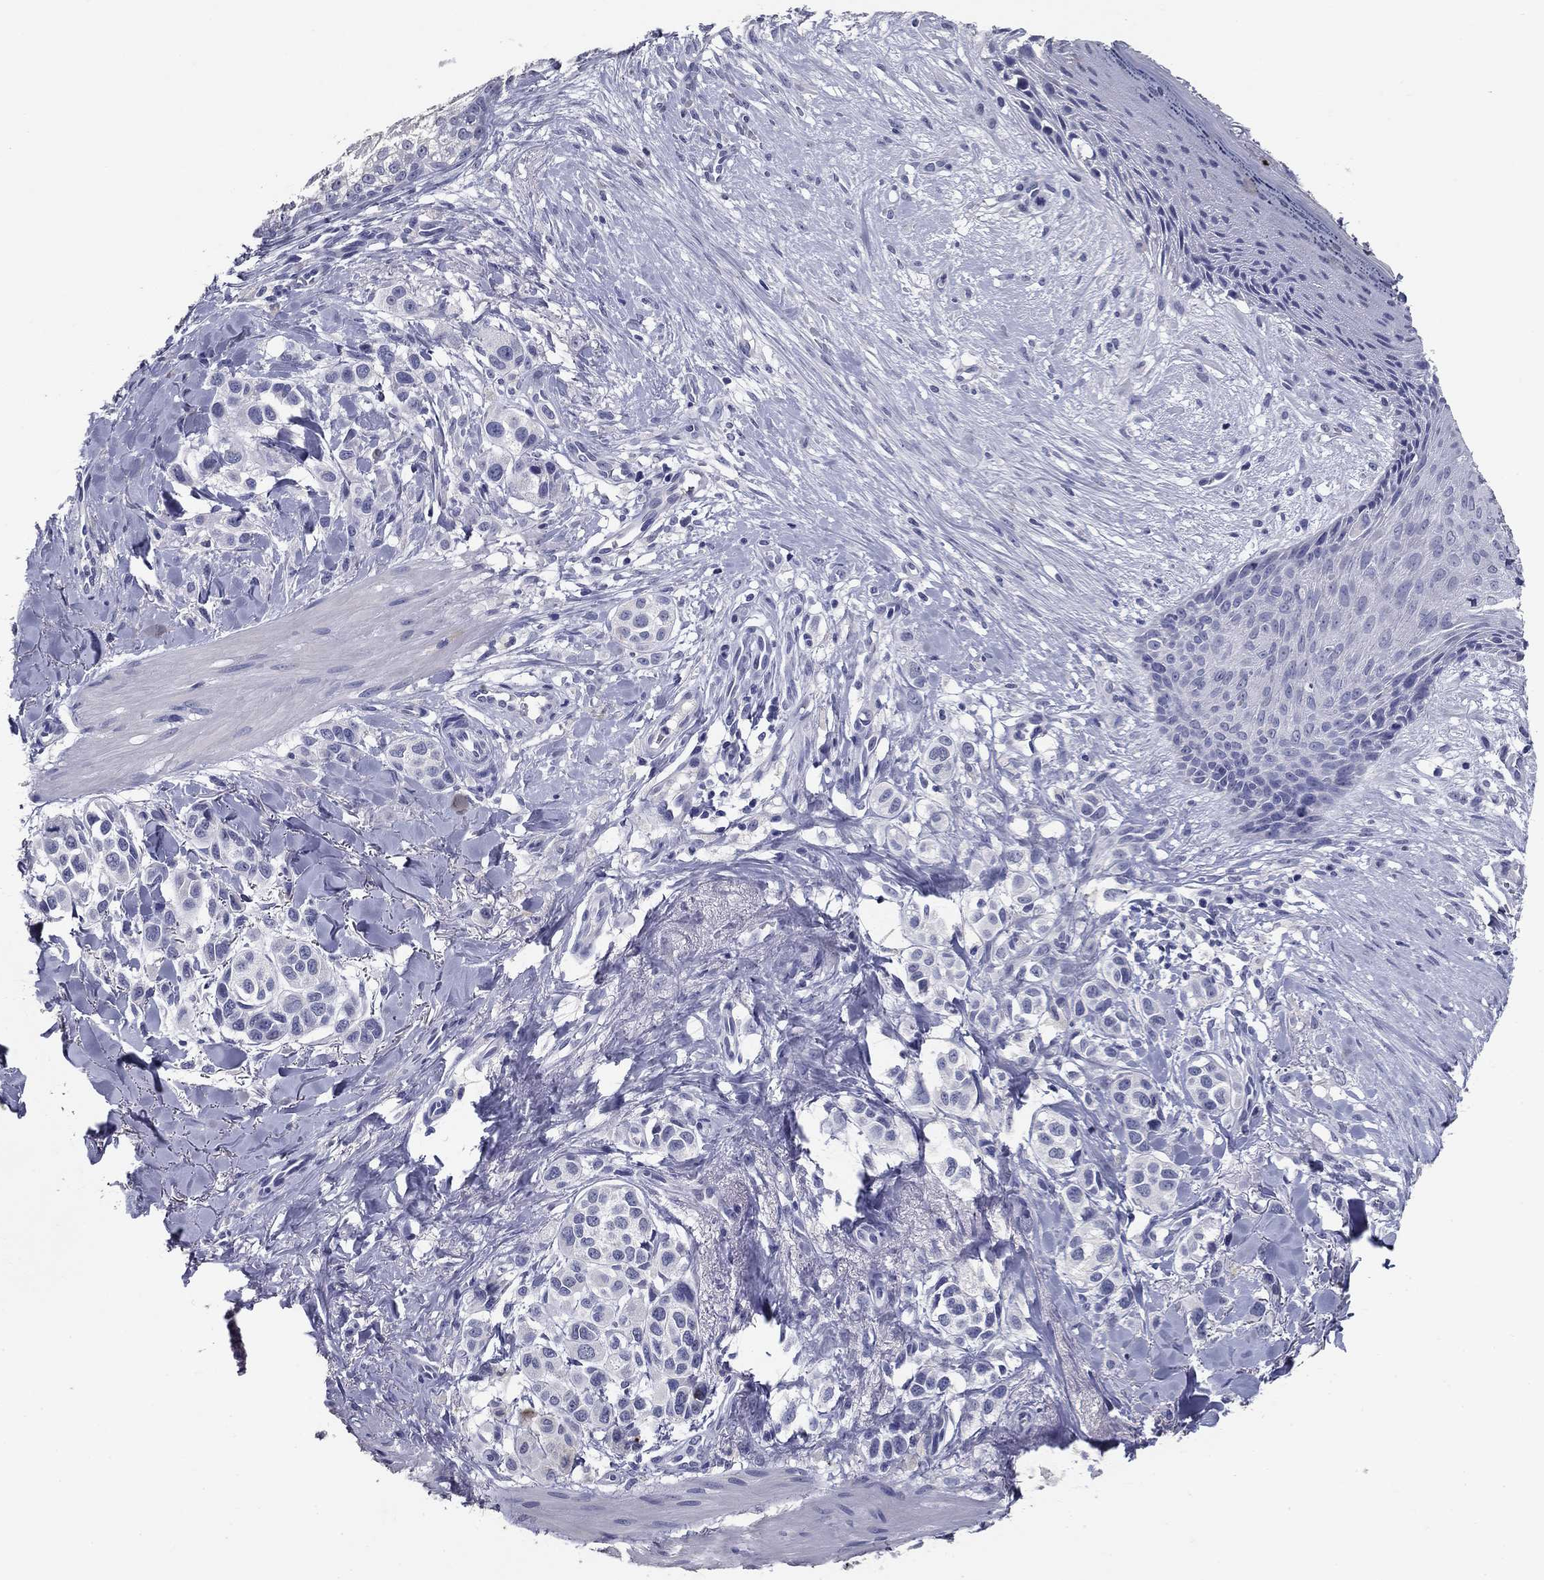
{"staining": {"intensity": "negative", "quantity": "none", "location": "none"}, "tissue": "melanoma", "cell_type": "Tumor cells", "image_type": "cancer", "snomed": [{"axis": "morphology", "description": "Malignant melanoma, NOS"}, {"axis": "topography", "description": "Skin"}], "caption": "IHC image of melanoma stained for a protein (brown), which displays no staining in tumor cells.", "gene": "POMC", "patient": {"sex": "male", "age": 57}}